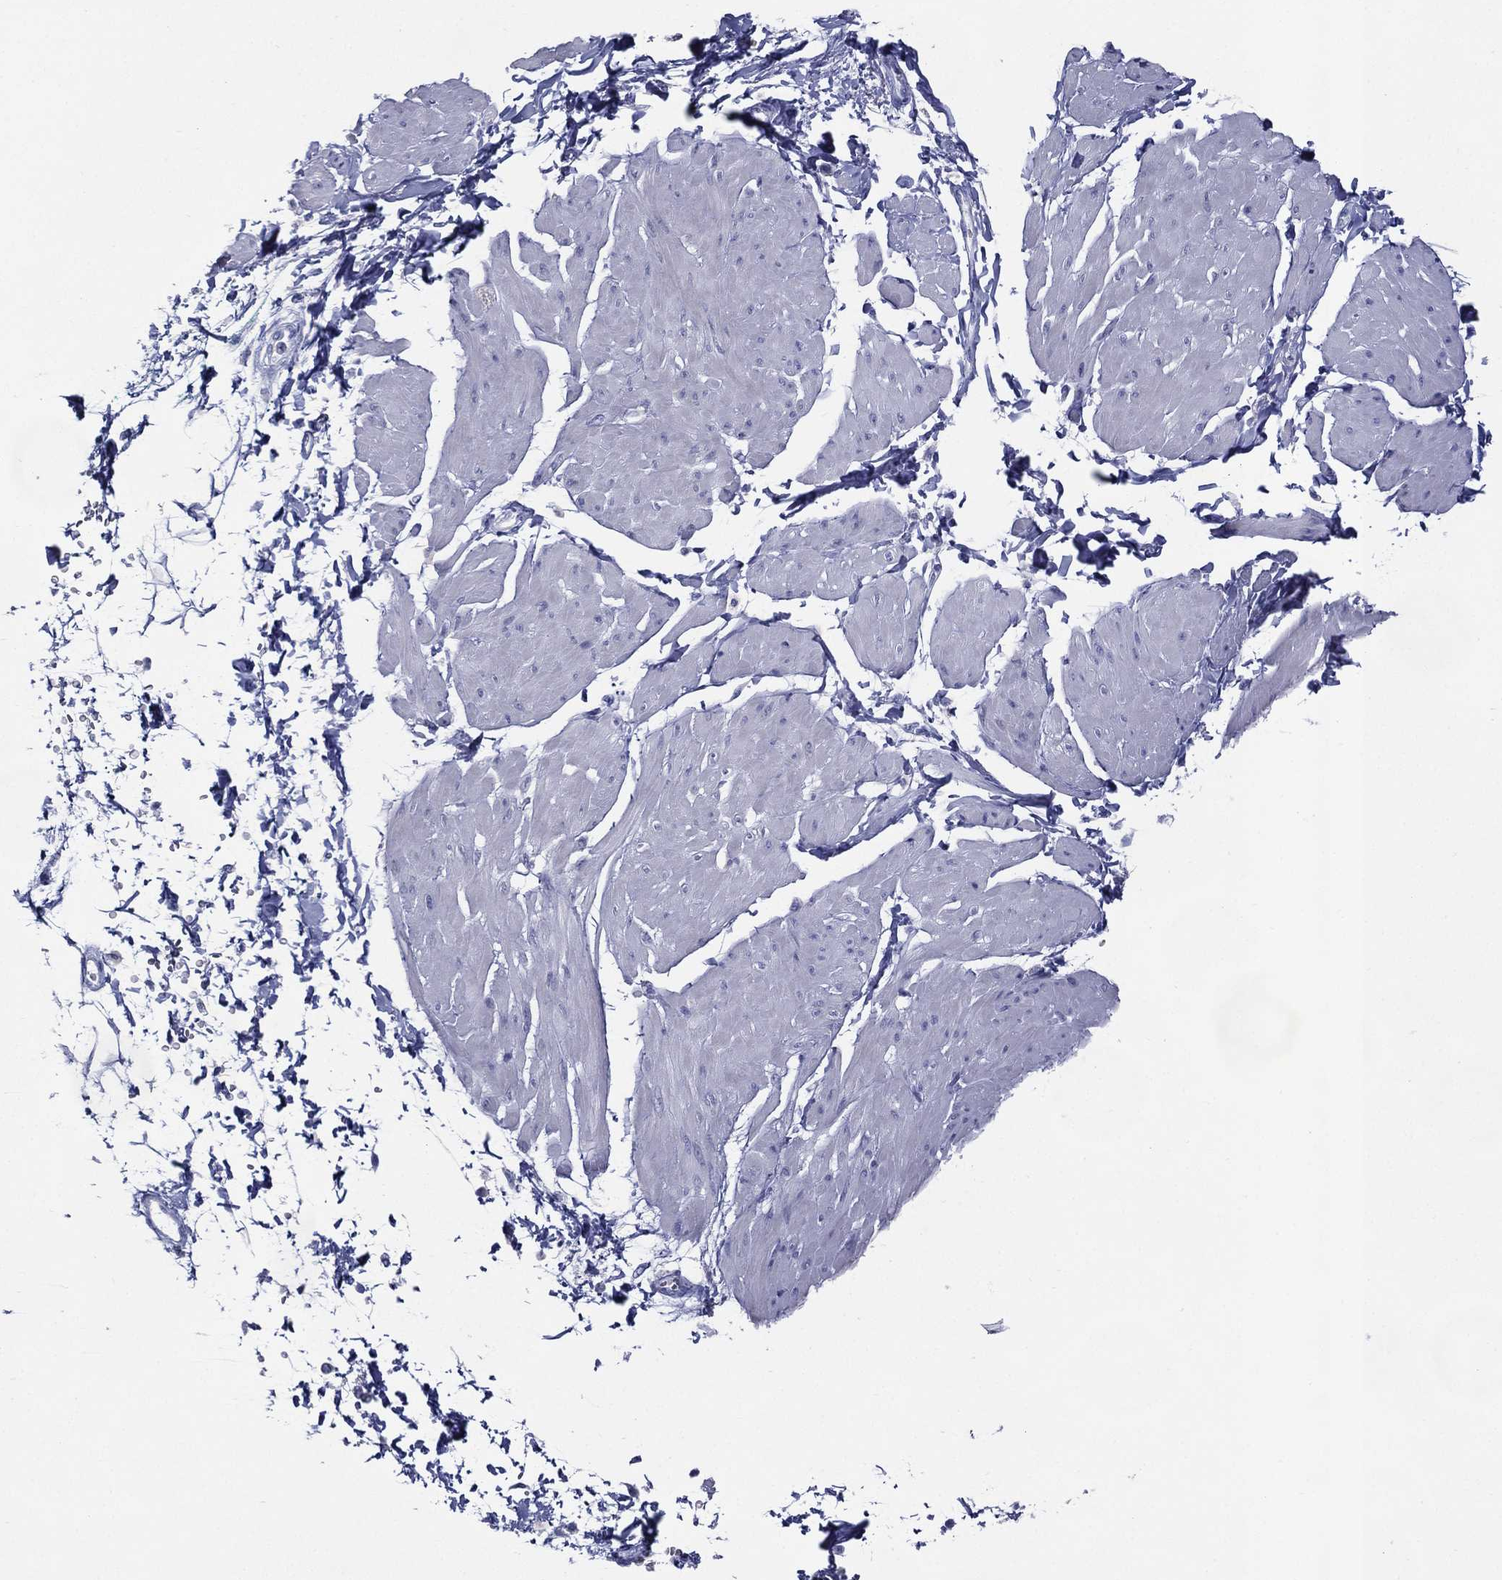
{"staining": {"intensity": "negative", "quantity": "none", "location": "none"}, "tissue": "smooth muscle", "cell_type": "Smooth muscle cells", "image_type": "normal", "snomed": [{"axis": "morphology", "description": "Normal tissue, NOS"}, {"axis": "topography", "description": "Adipose tissue"}, {"axis": "topography", "description": "Smooth muscle"}, {"axis": "topography", "description": "Peripheral nerve tissue"}], "caption": "Immunohistochemistry of normal smooth muscle displays no positivity in smooth muscle cells. The staining is performed using DAB brown chromogen with nuclei counter-stained in using hematoxylin.", "gene": "KIF2C", "patient": {"sex": "male", "age": 83}}